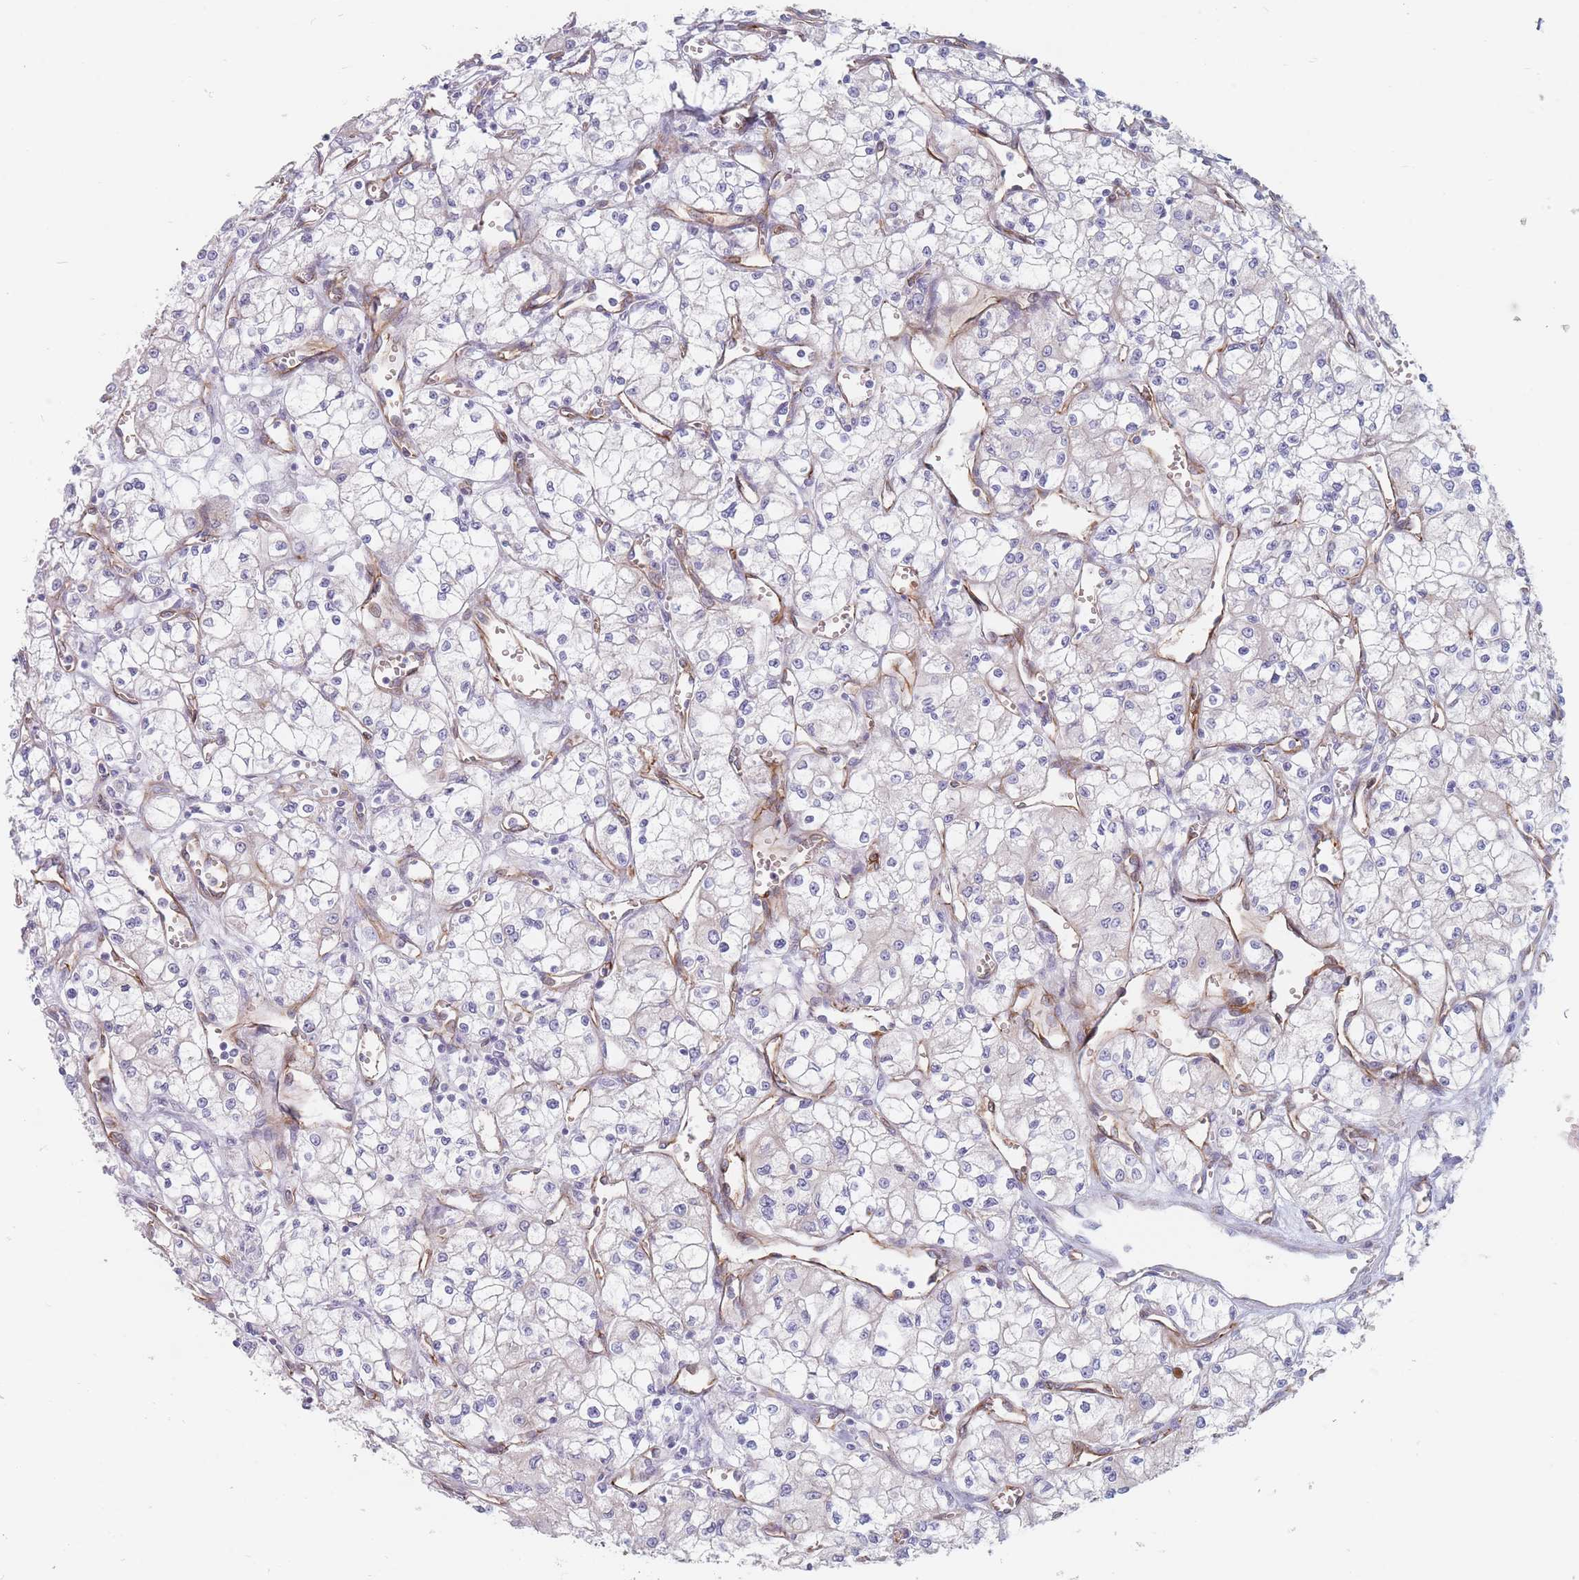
{"staining": {"intensity": "negative", "quantity": "none", "location": "none"}, "tissue": "renal cancer", "cell_type": "Tumor cells", "image_type": "cancer", "snomed": [{"axis": "morphology", "description": "Adenocarcinoma, NOS"}, {"axis": "topography", "description": "Kidney"}], "caption": "This is an immunohistochemistry micrograph of human adenocarcinoma (renal). There is no staining in tumor cells.", "gene": "ERBIN", "patient": {"sex": "male", "age": 59}}